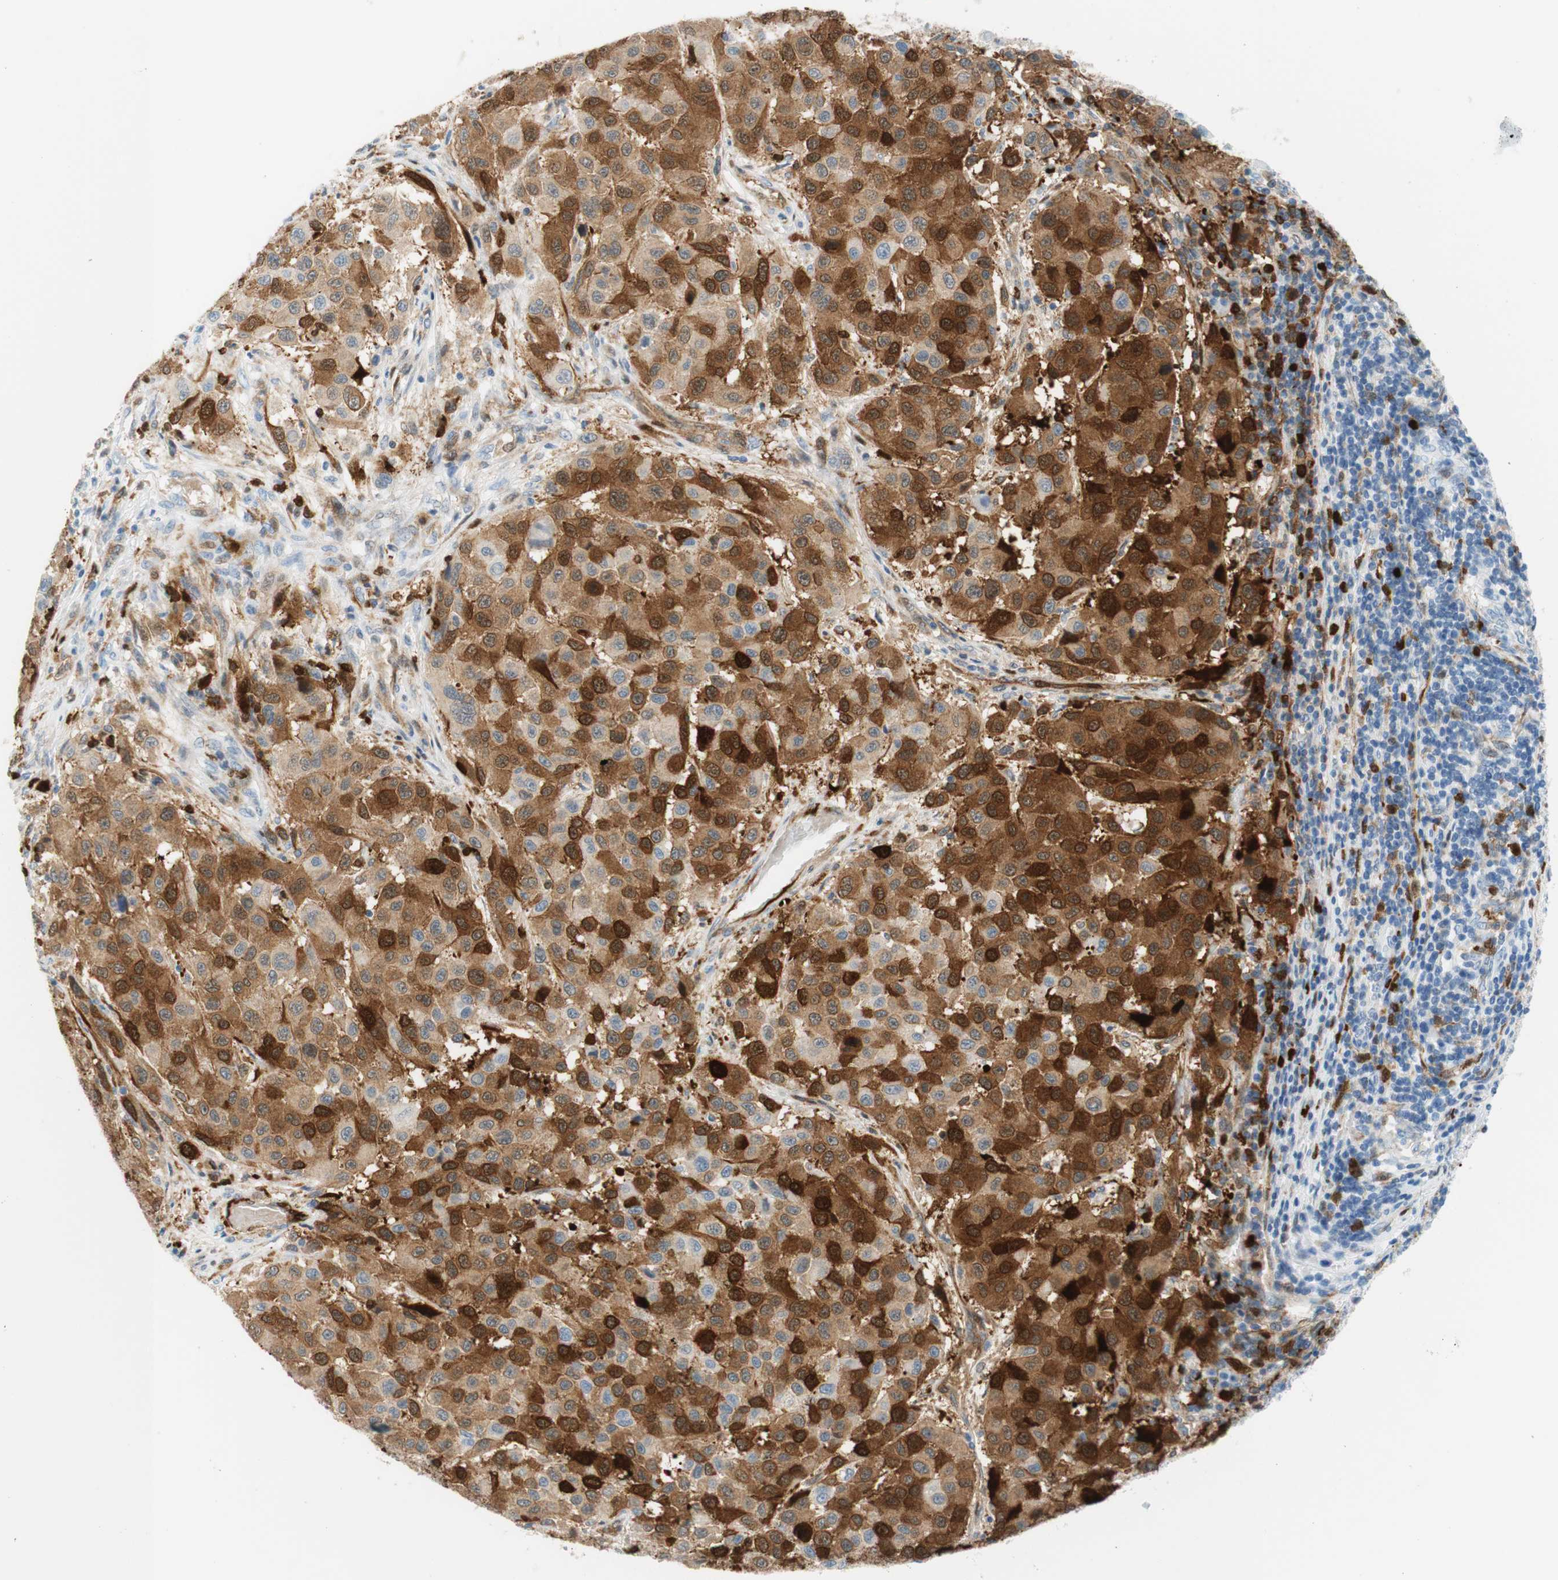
{"staining": {"intensity": "strong", "quantity": "25%-75%", "location": "cytoplasmic/membranous"}, "tissue": "melanoma", "cell_type": "Tumor cells", "image_type": "cancer", "snomed": [{"axis": "morphology", "description": "Malignant melanoma, Metastatic site"}, {"axis": "topography", "description": "Lymph node"}], "caption": "Protein positivity by IHC exhibits strong cytoplasmic/membranous expression in approximately 25%-75% of tumor cells in malignant melanoma (metastatic site).", "gene": "STMN1", "patient": {"sex": "male", "age": 61}}